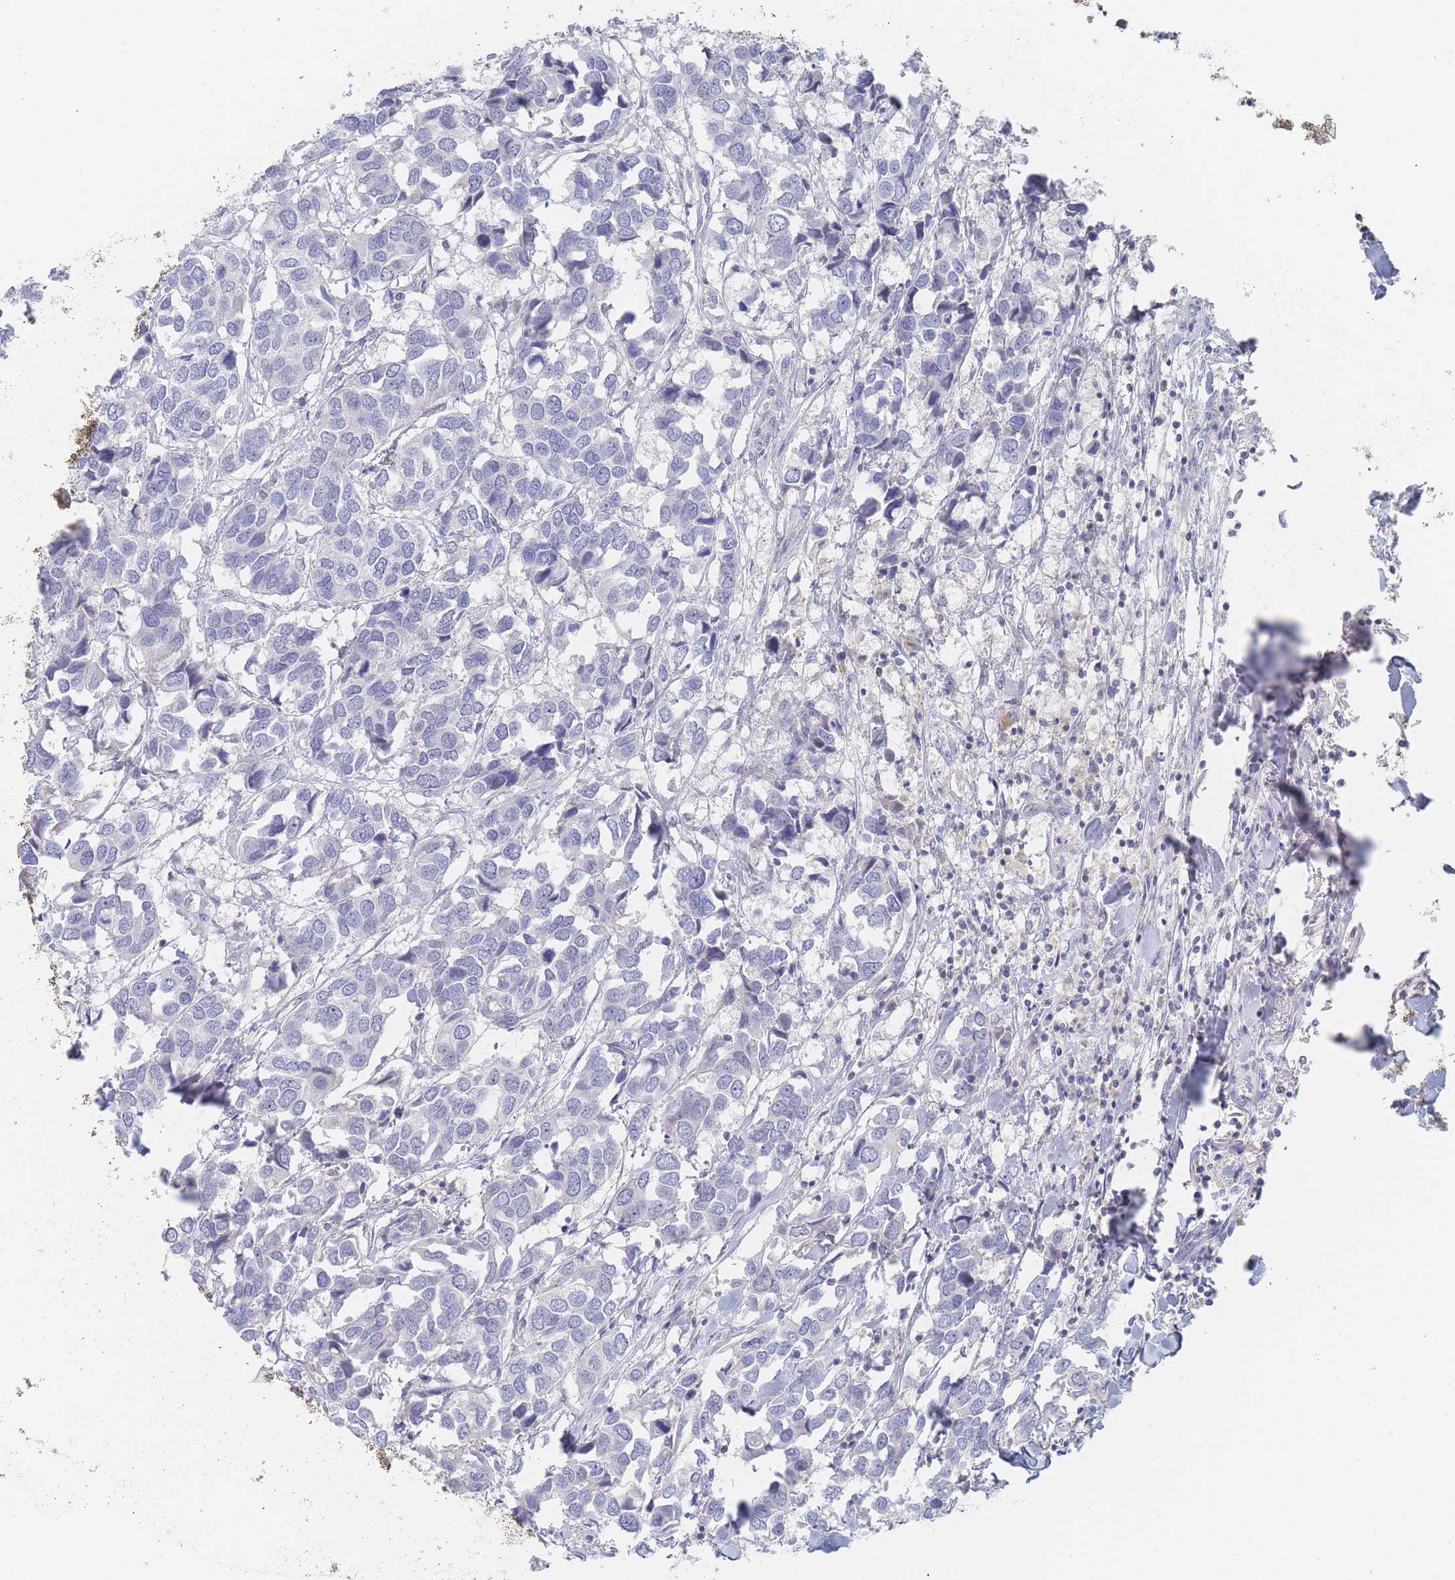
{"staining": {"intensity": "negative", "quantity": "none", "location": "none"}, "tissue": "breast cancer", "cell_type": "Tumor cells", "image_type": "cancer", "snomed": [{"axis": "morphology", "description": "Duct carcinoma"}, {"axis": "topography", "description": "Breast"}], "caption": "Protein analysis of breast cancer (invasive ductal carcinoma) displays no significant expression in tumor cells.", "gene": "PPP6C", "patient": {"sex": "female", "age": 83}}